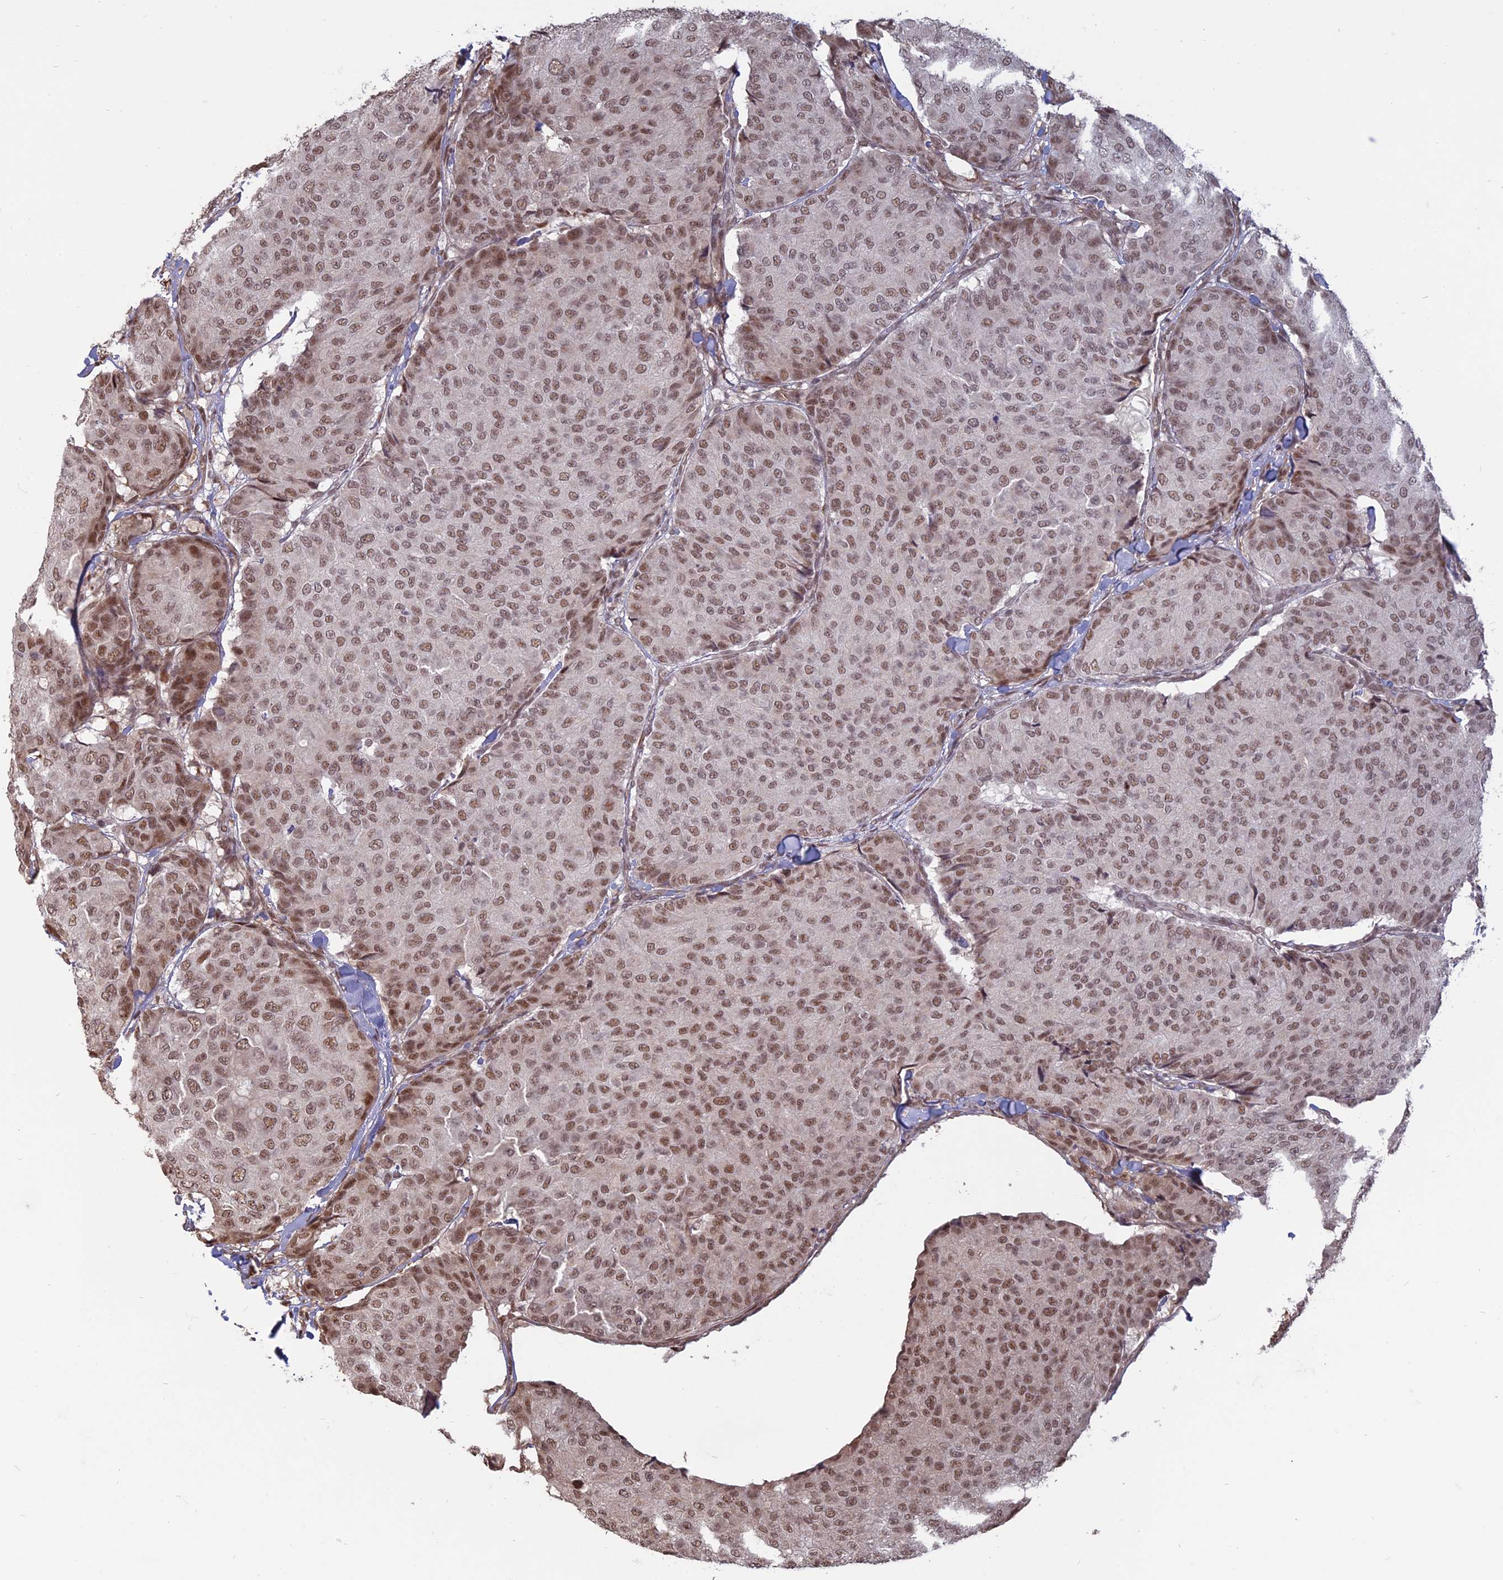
{"staining": {"intensity": "moderate", "quantity": ">75%", "location": "nuclear"}, "tissue": "breast cancer", "cell_type": "Tumor cells", "image_type": "cancer", "snomed": [{"axis": "morphology", "description": "Duct carcinoma"}, {"axis": "topography", "description": "Breast"}], "caption": "Protein expression analysis of intraductal carcinoma (breast) shows moderate nuclear expression in about >75% of tumor cells.", "gene": "MFAP1", "patient": {"sex": "female", "age": 75}}